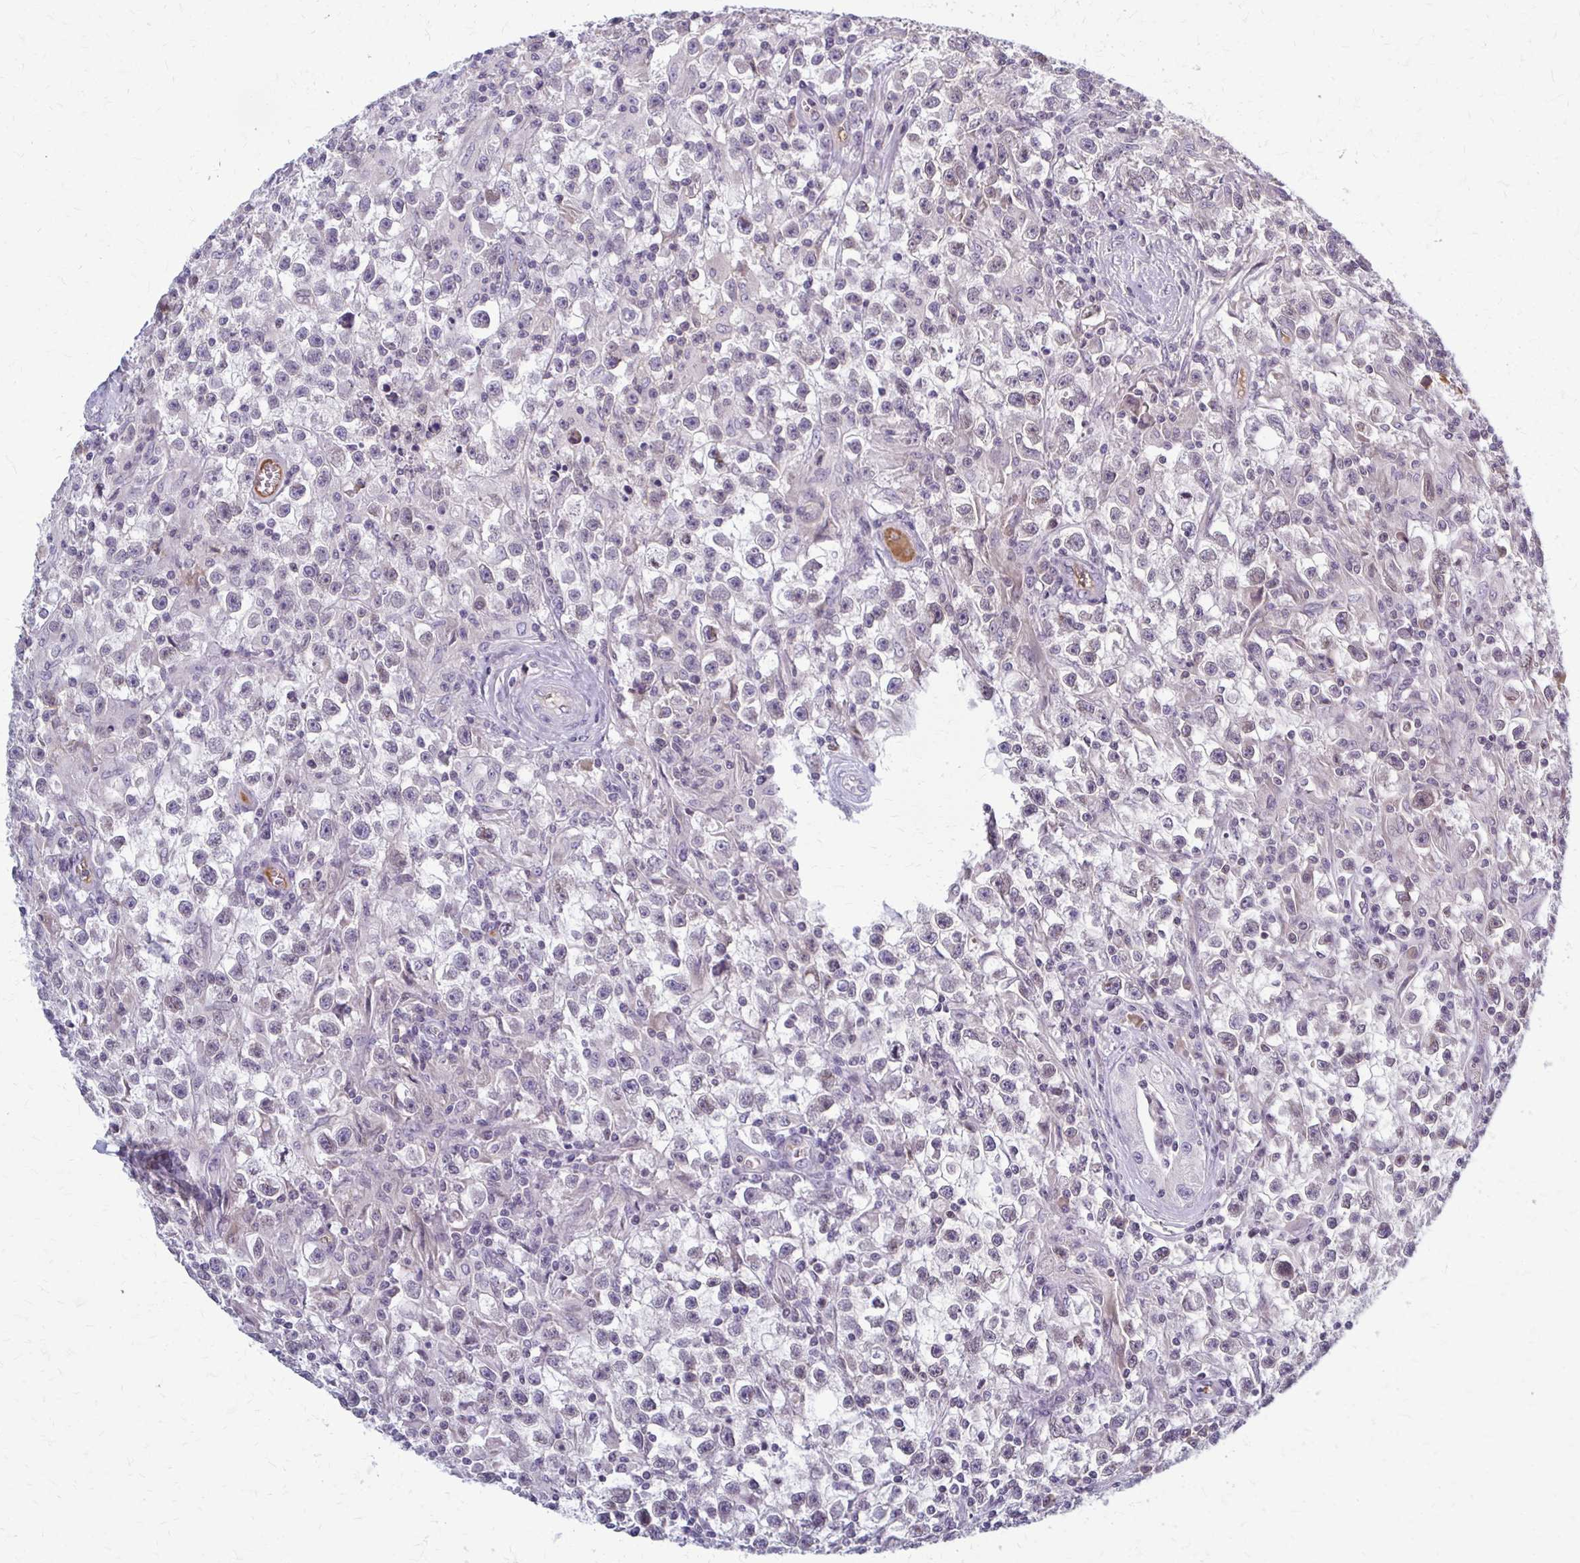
{"staining": {"intensity": "negative", "quantity": "none", "location": "none"}, "tissue": "testis cancer", "cell_type": "Tumor cells", "image_type": "cancer", "snomed": [{"axis": "morphology", "description": "Seminoma, NOS"}, {"axis": "topography", "description": "Testis"}], "caption": "This is a photomicrograph of IHC staining of testis cancer (seminoma), which shows no expression in tumor cells. The staining was performed using DAB (3,3'-diaminobenzidine) to visualize the protein expression in brown, while the nuclei were stained in blue with hematoxylin (Magnification: 20x).", "gene": "MCRIP2", "patient": {"sex": "male", "age": 31}}